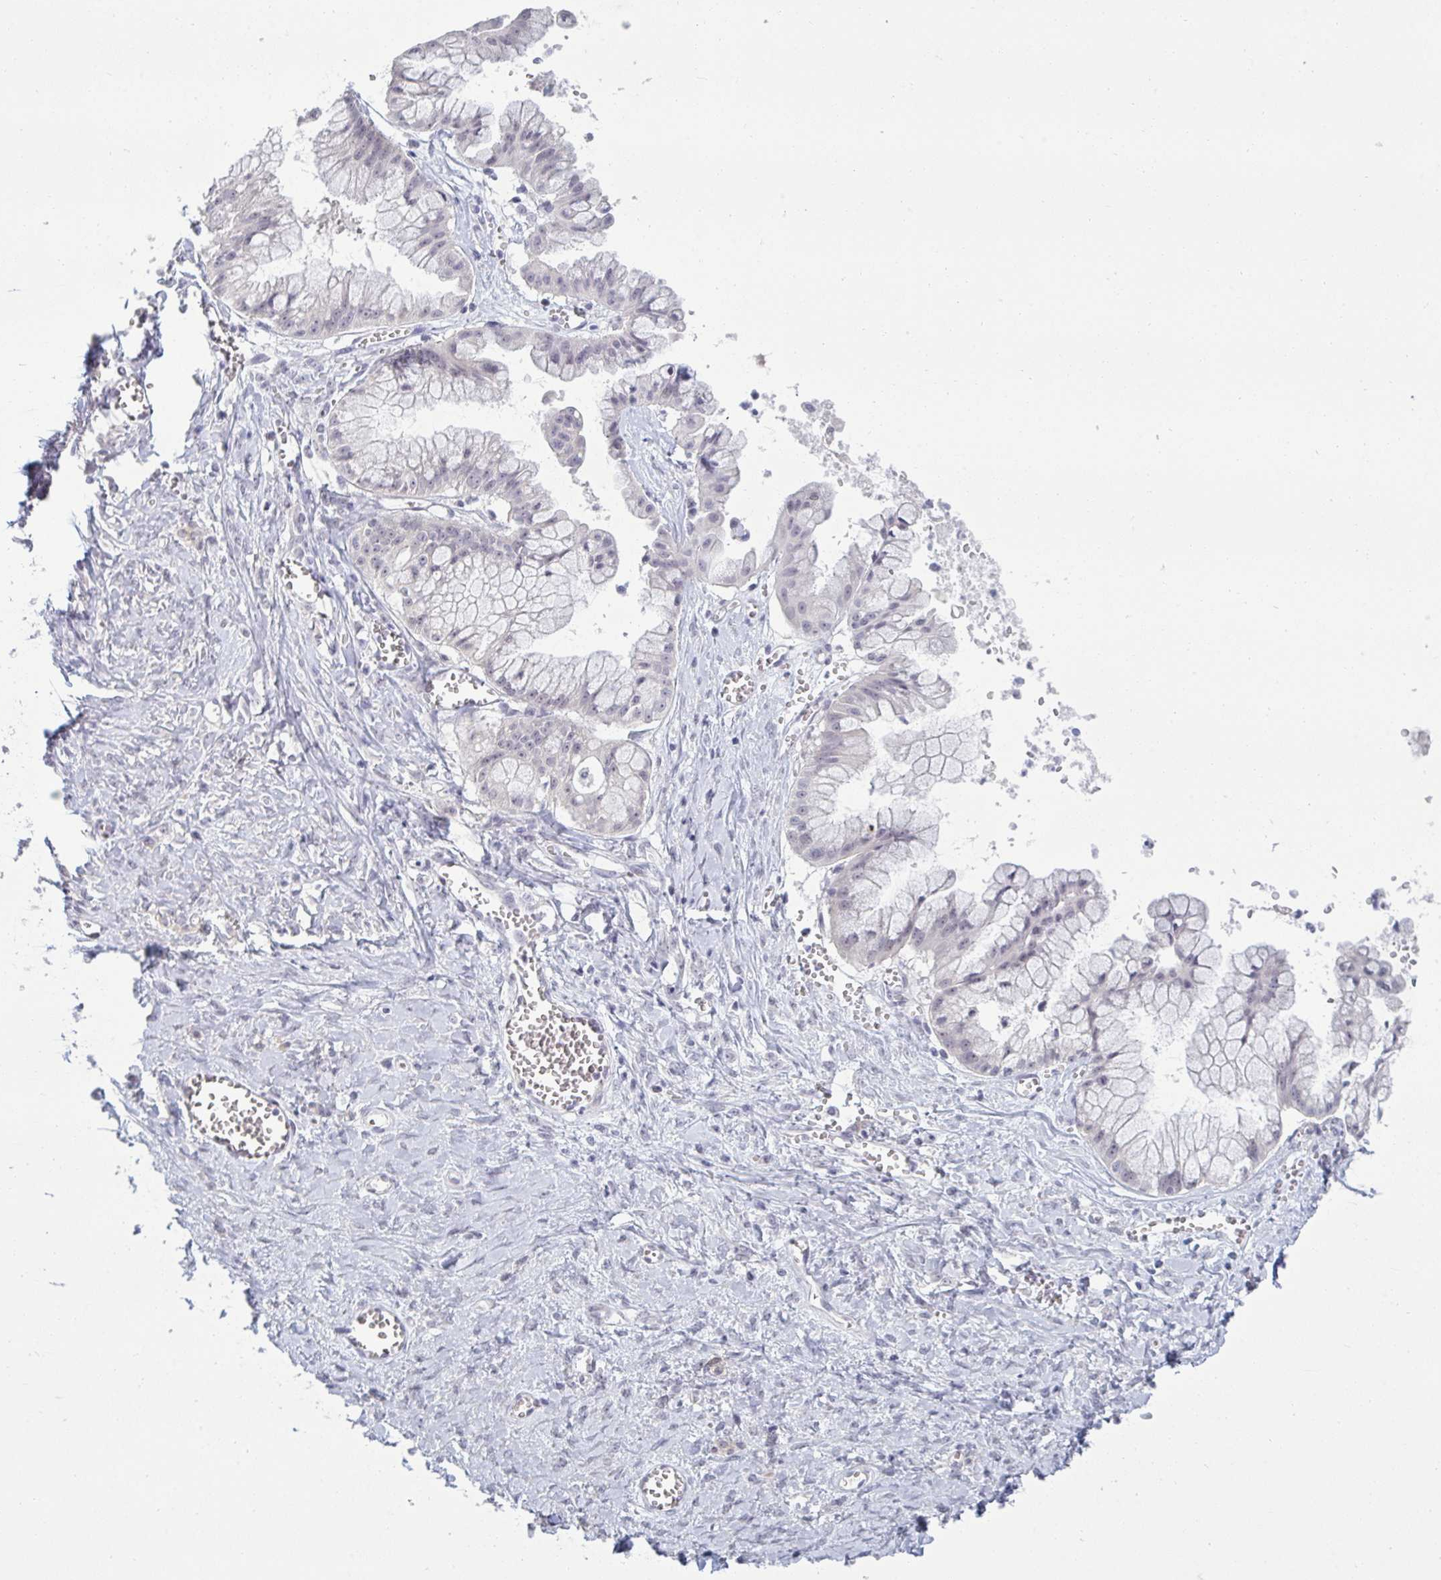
{"staining": {"intensity": "negative", "quantity": "none", "location": "none"}, "tissue": "ovarian cancer", "cell_type": "Tumor cells", "image_type": "cancer", "snomed": [{"axis": "morphology", "description": "Cystadenocarcinoma, mucinous, NOS"}, {"axis": "topography", "description": "Ovary"}], "caption": "There is no significant staining in tumor cells of ovarian mucinous cystadenocarcinoma. The staining is performed using DAB (3,3'-diaminobenzidine) brown chromogen with nuclei counter-stained in using hematoxylin.", "gene": "RNASEH1", "patient": {"sex": "female", "age": 70}}